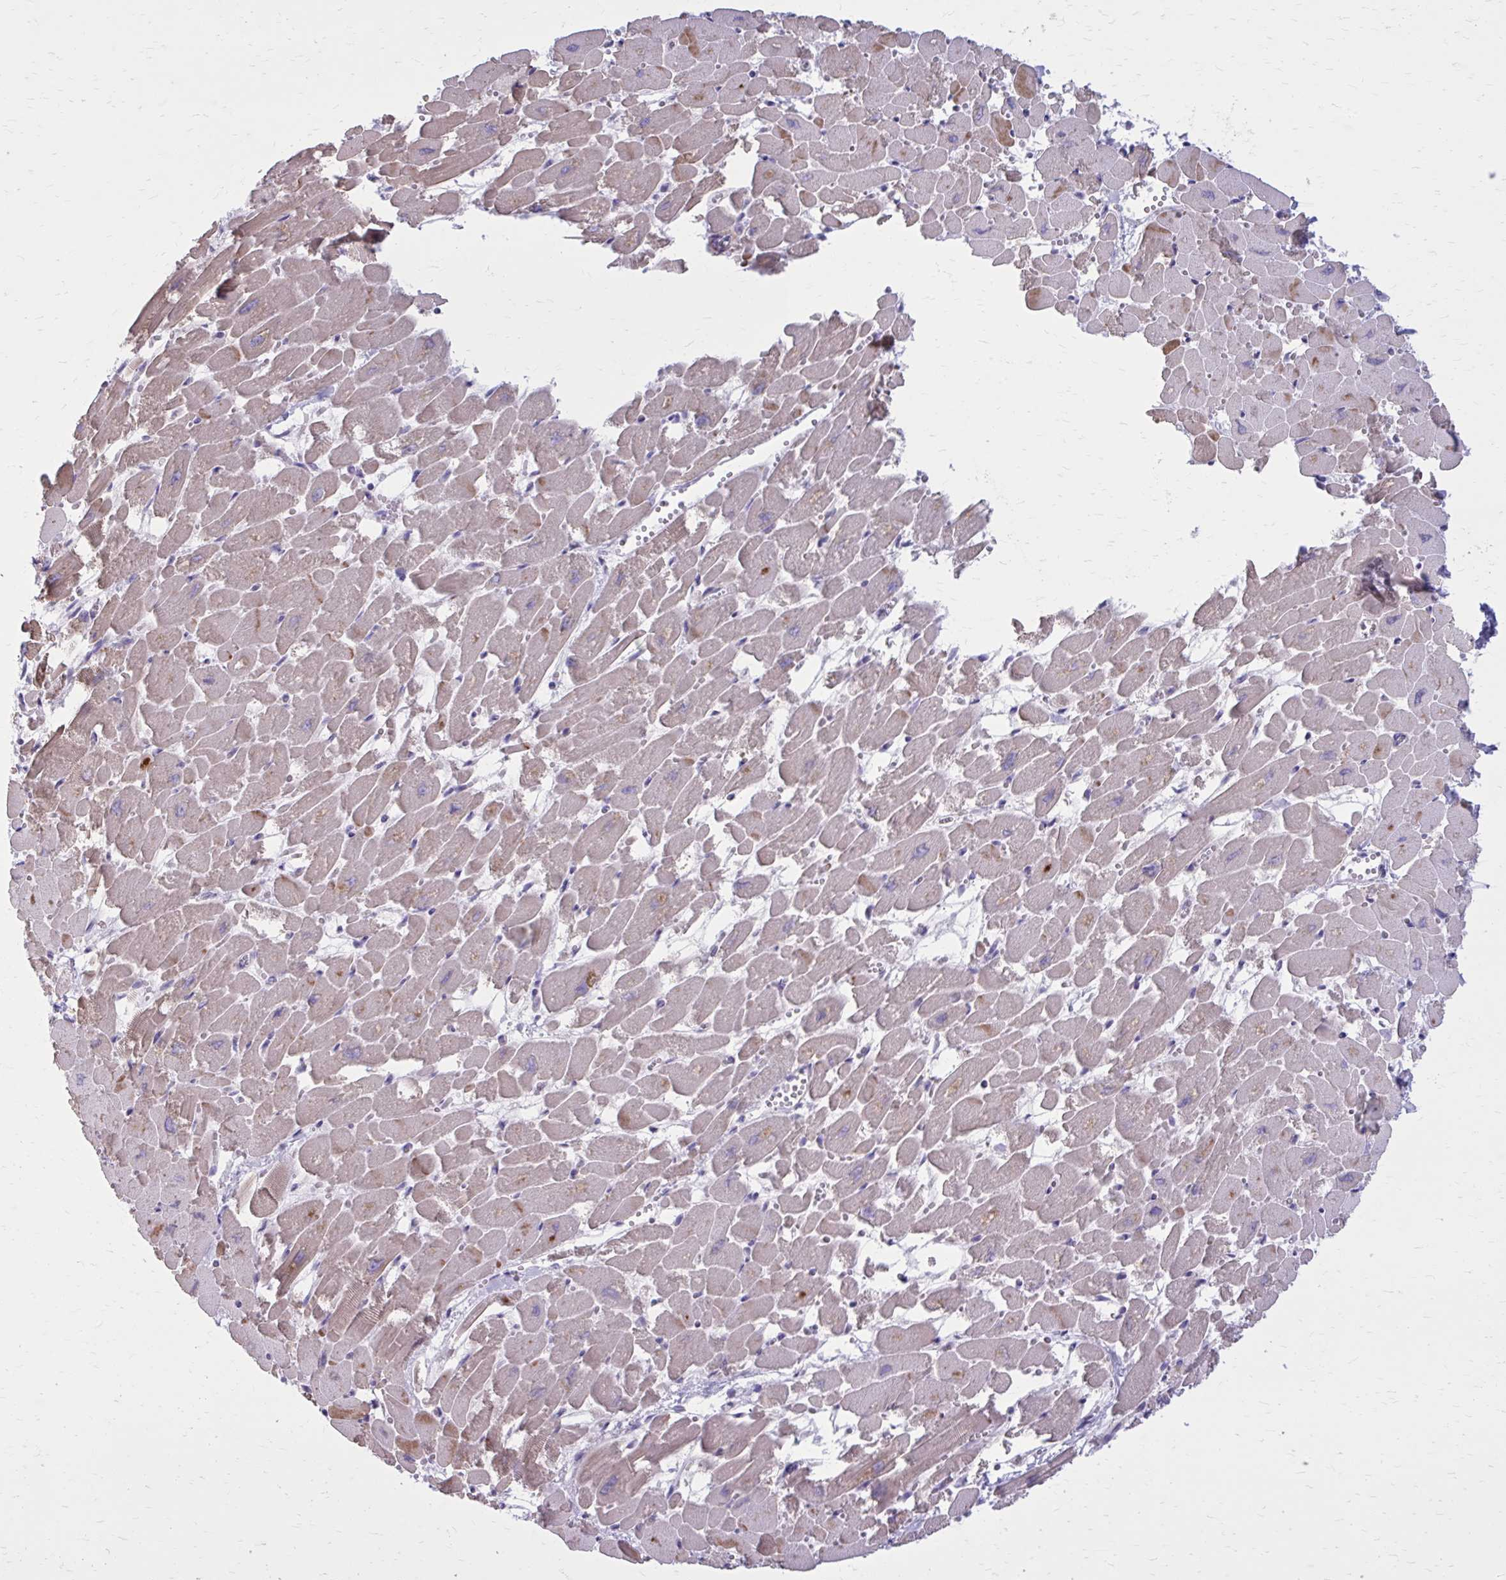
{"staining": {"intensity": "weak", "quantity": "25%-75%", "location": "cytoplasmic/membranous"}, "tissue": "heart muscle", "cell_type": "Cardiomyocytes", "image_type": "normal", "snomed": [{"axis": "morphology", "description": "Normal tissue, NOS"}, {"axis": "topography", "description": "Heart"}], "caption": "A low amount of weak cytoplasmic/membranous expression is appreciated in about 25%-75% of cardiomyocytes in unremarkable heart muscle. The protein of interest is stained brown, and the nuclei are stained in blue (DAB (3,3'-diaminobenzidine) IHC with brightfield microscopy, high magnification).", "gene": "GIGYF2", "patient": {"sex": "female", "age": 52}}